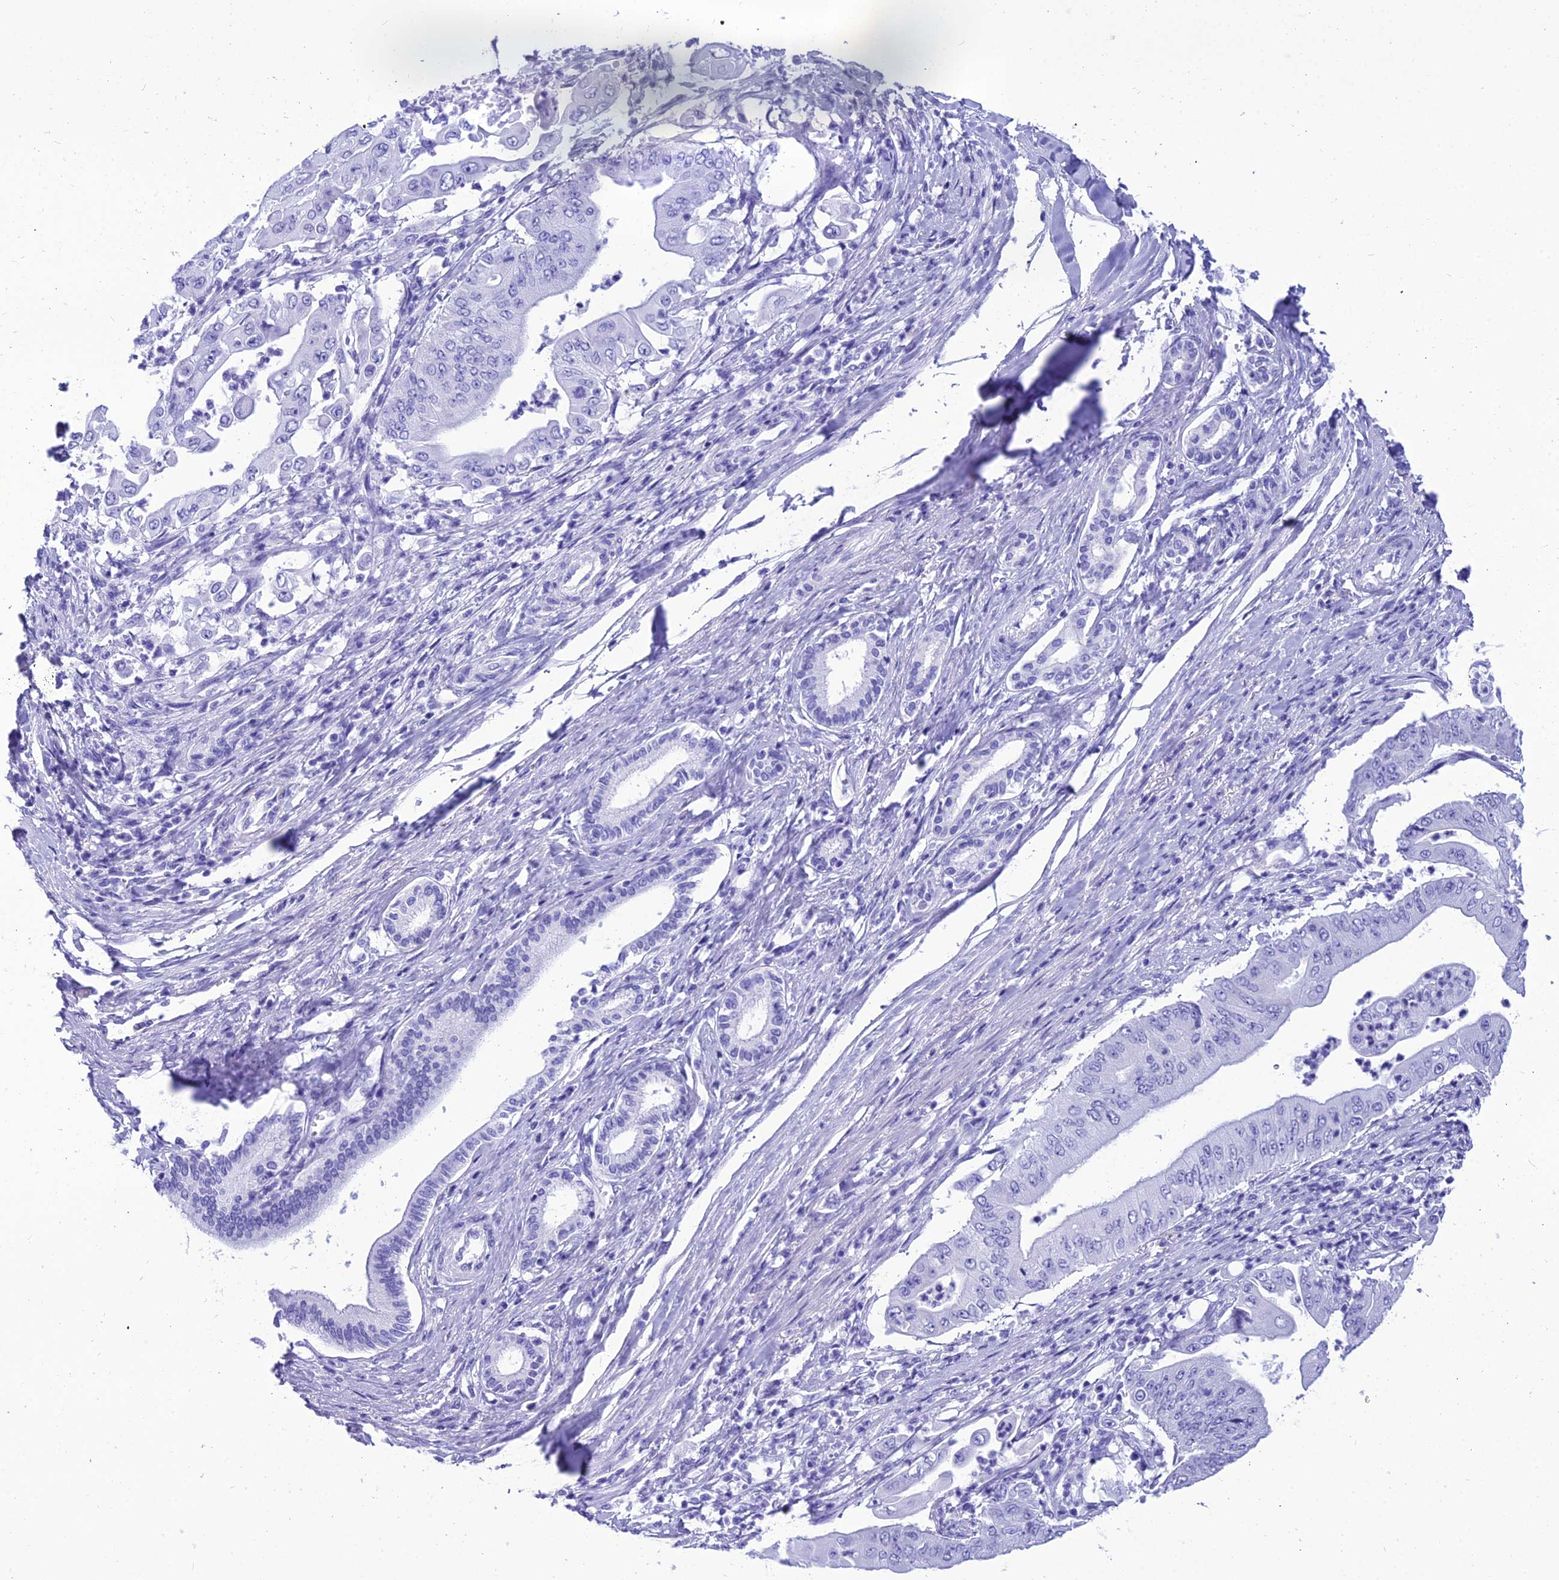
{"staining": {"intensity": "negative", "quantity": "none", "location": "none"}, "tissue": "pancreatic cancer", "cell_type": "Tumor cells", "image_type": "cancer", "snomed": [{"axis": "morphology", "description": "Adenocarcinoma, NOS"}, {"axis": "topography", "description": "Pancreas"}], "caption": "High power microscopy micrograph of an IHC histopathology image of pancreatic adenocarcinoma, revealing no significant staining in tumor cells.", "gene": "PNMA5", "patient": {"sex": "female", "age": 77}}